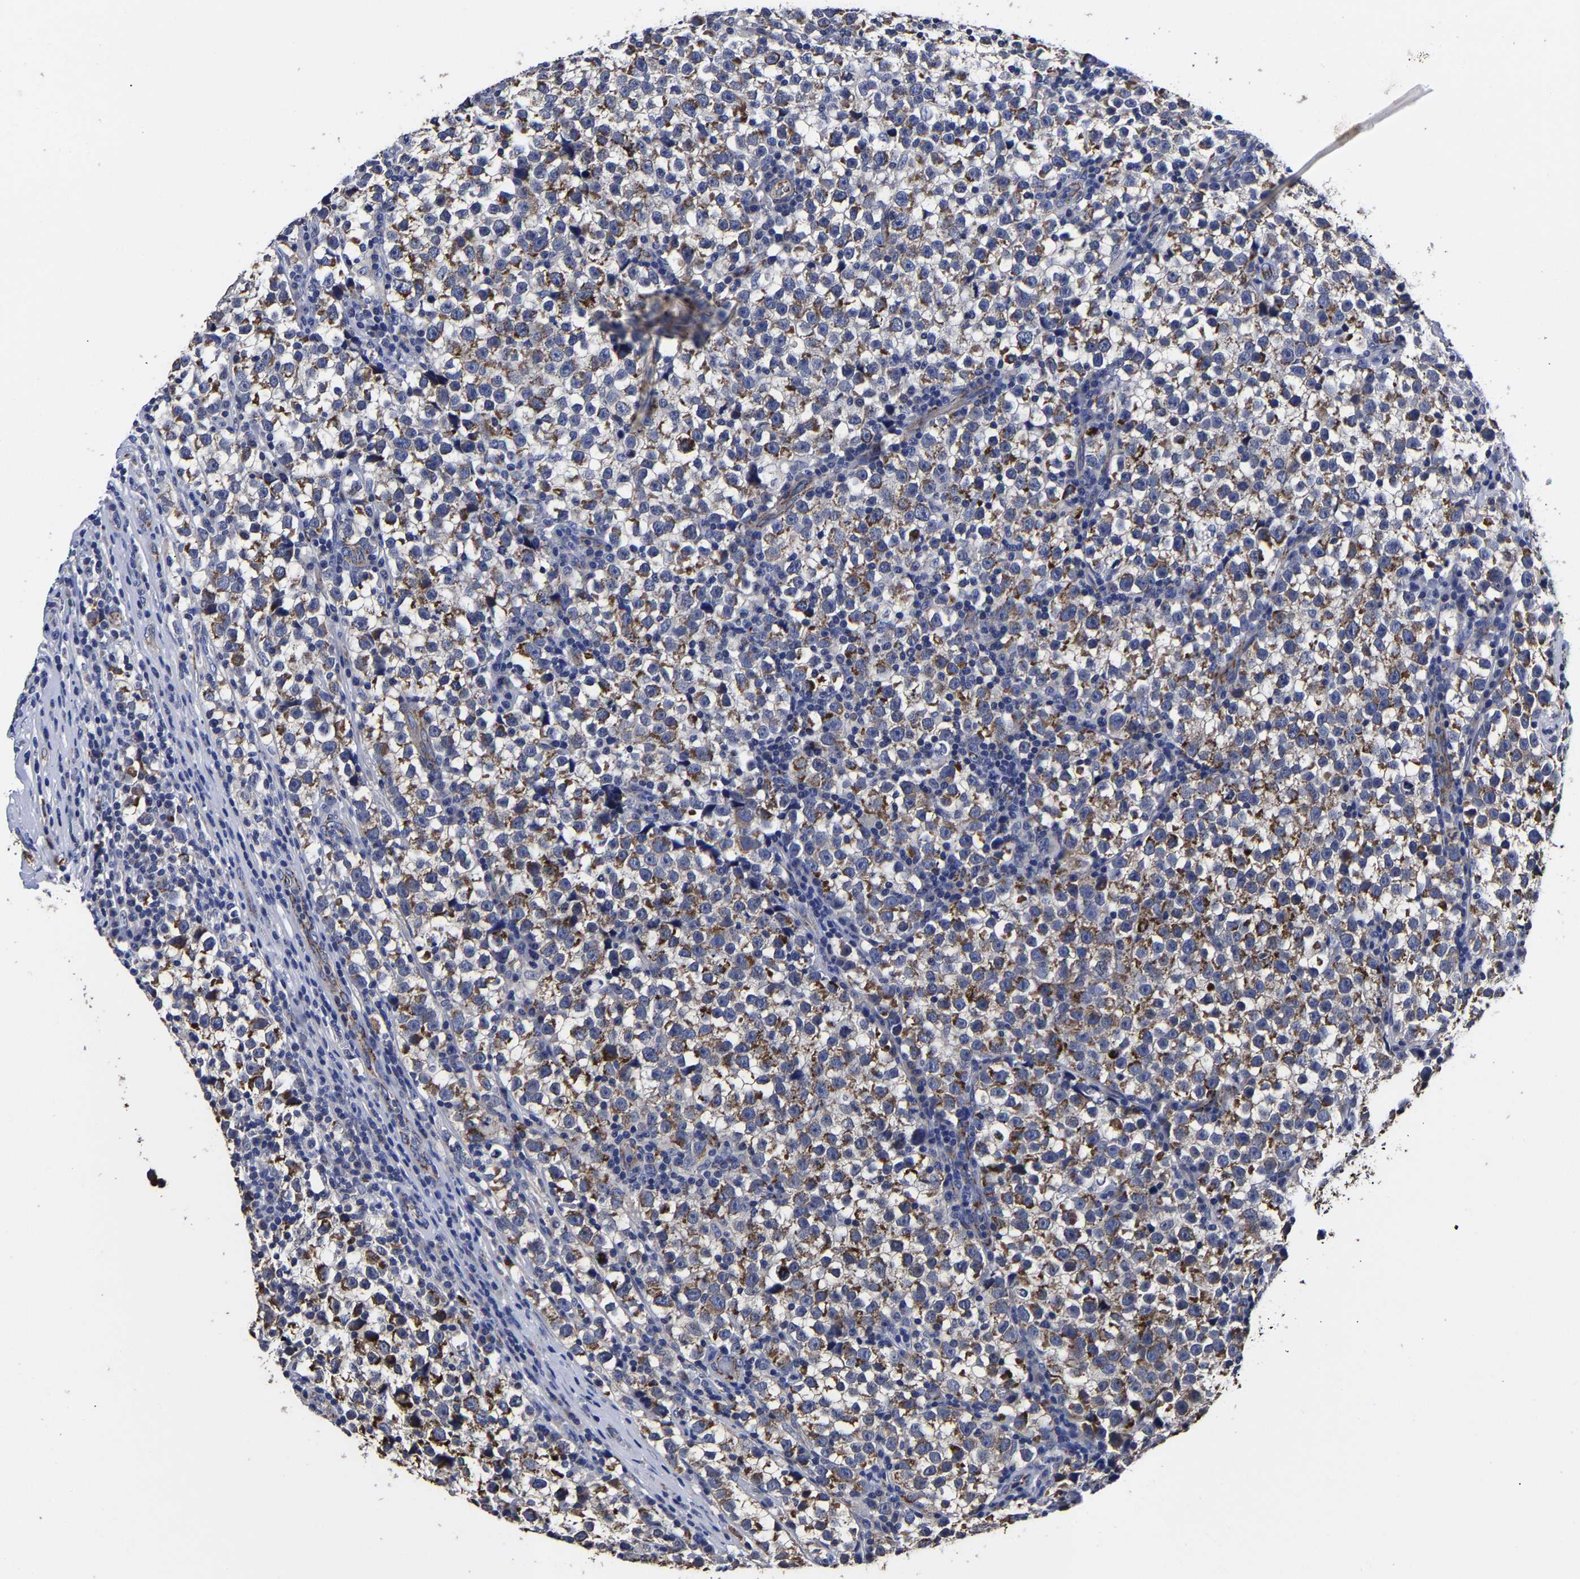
{"staining": {"intensity": "moderate", "quantity": ">75%", "location": "cytoplasmic/membranous"}, "tissue": "testis cancer", "cell_type": "Tumor cells", "image_type": "cancer", "snomed": [{"axis": "morphology", "description": "Normal tissue, NOS"}, {"axis": "morphology", "description": "Seminoma, NOS"}, {"axis": "topography", "description": "Testis"}], "caption": "About >75% of tumor cells in human testis seminoma reveal moderate cytoplasmic/membranous protein expression as visualized by brown immunohistochemical staining.", "gene": "AASS", "patient": {"sex": "male", "age": 43}}